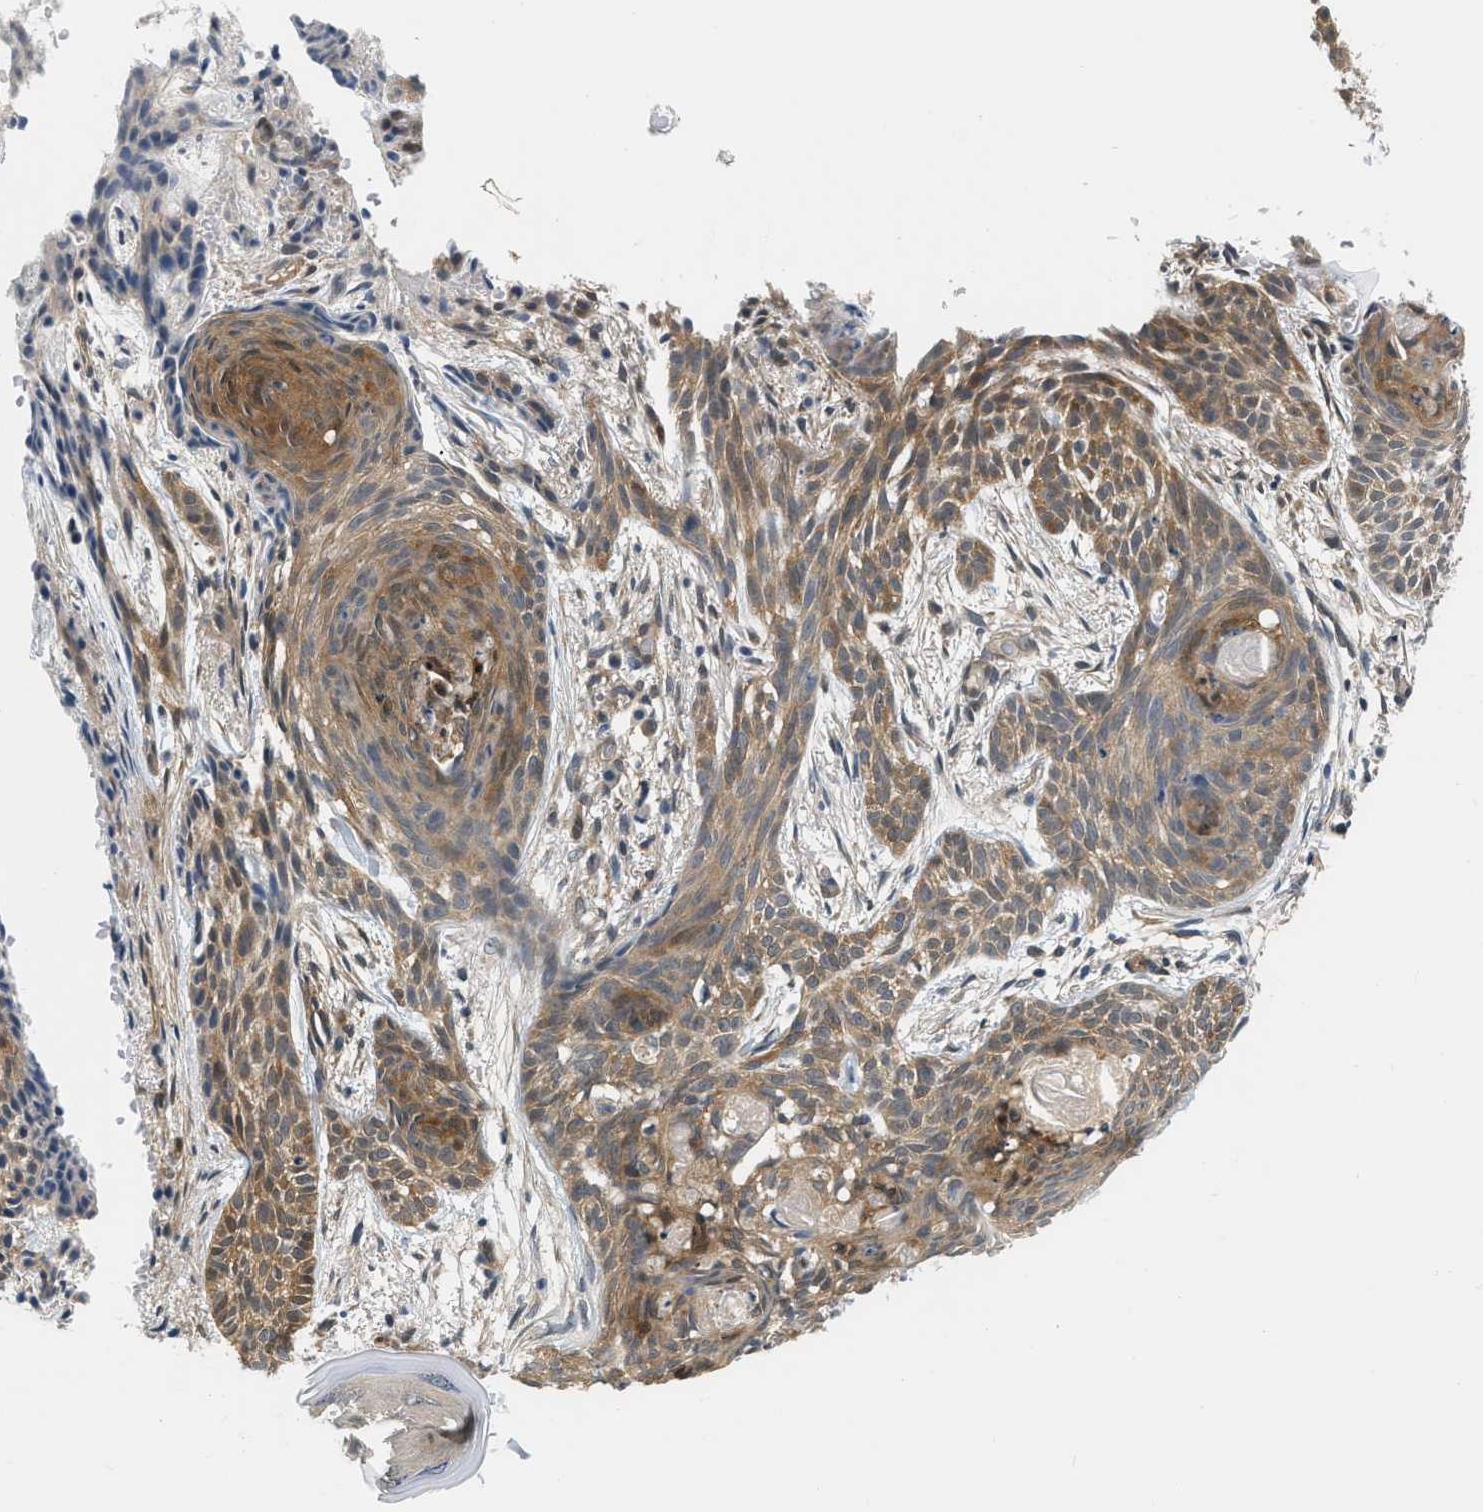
{"staining": {"intensity": "moderate", "quantity": ">75%", "location": "cytoplasmic/membranous"}, "tissue": "skin cancer", "cell_type": "Tumor cells", "image_type": "cancer", "snomed": [{"axis": "morphology", "description": "Basal cell carcinoma"}, {"axis": "topography", "description": "Skin"}], "caption": "IHC image of neoplastic tissue: basal cell carcinoma (skin) stained using immunohistochemistry (IHC) shows medium levels of moderate protein expression localized specifically in the cytoplasmic/membranous of tumor cells, appearing as a cytoplasmic/membranous brown color.", "gene": "EIF4EBP2", "patient": {"sex": "female", "age": 59}}